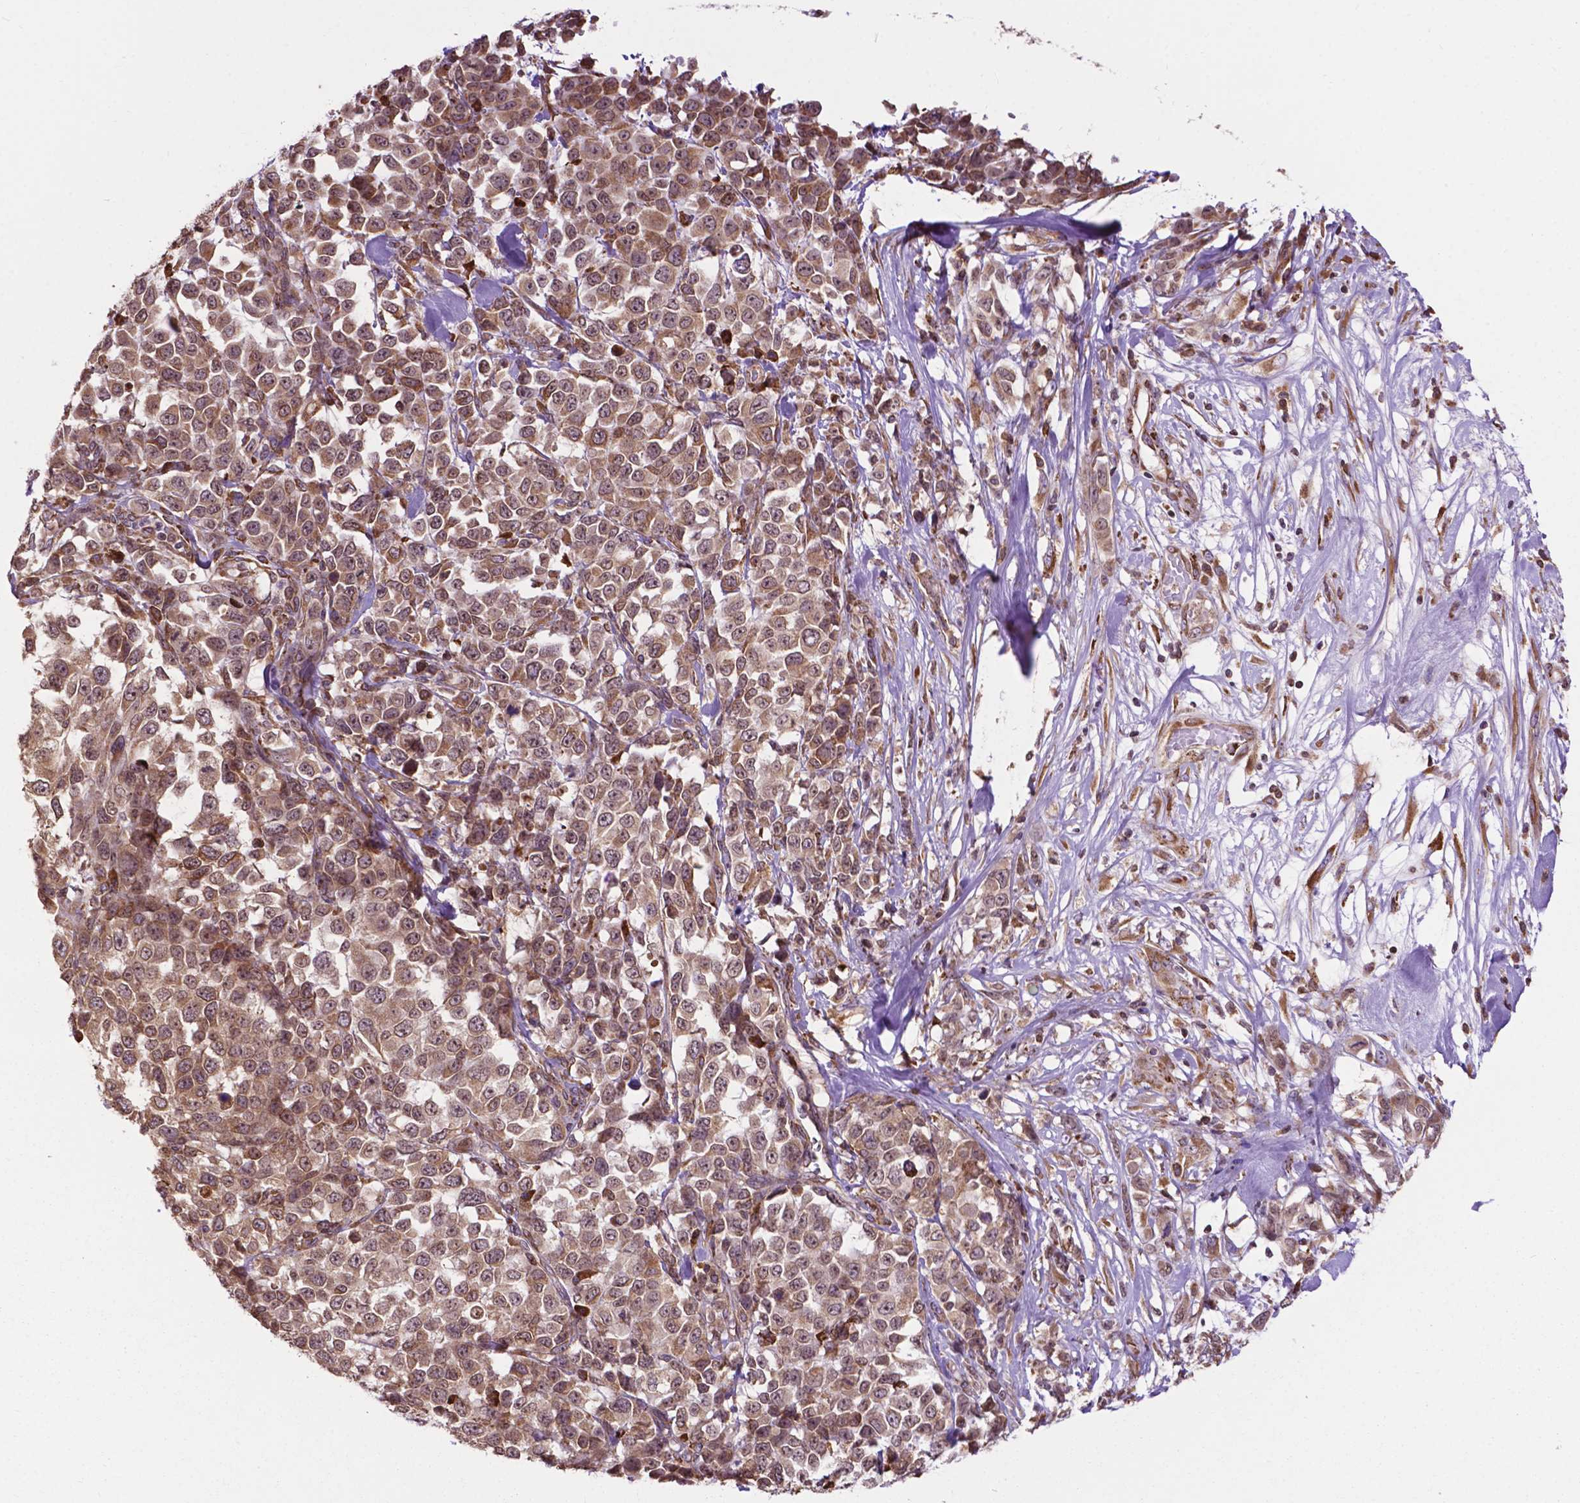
{"staining": {"intensity": "moderate", "quantity": ">75%", "location": "cytoplasmic/membranous,nuclear"}, "tissue": "melanoma", "cell_type": "Tumor cells", "image_type": "cancer", "snomed": [{"axis": "morphology", "description": "Malignant melanoma, Metastatic site"}, {"axis": "topography", "description": "Skin"}], "caption": "A brown stain shows moderate cytoplasmic/membranous and nuclear positivity of a protein in malignant melanoma (metastatic site) tumor cells. Immunohistochemistry stains the protein of interest in brown and the nuclei are stained blue.", "gene": "GANAB", "patient": {"sex": "male", "age": 84}}